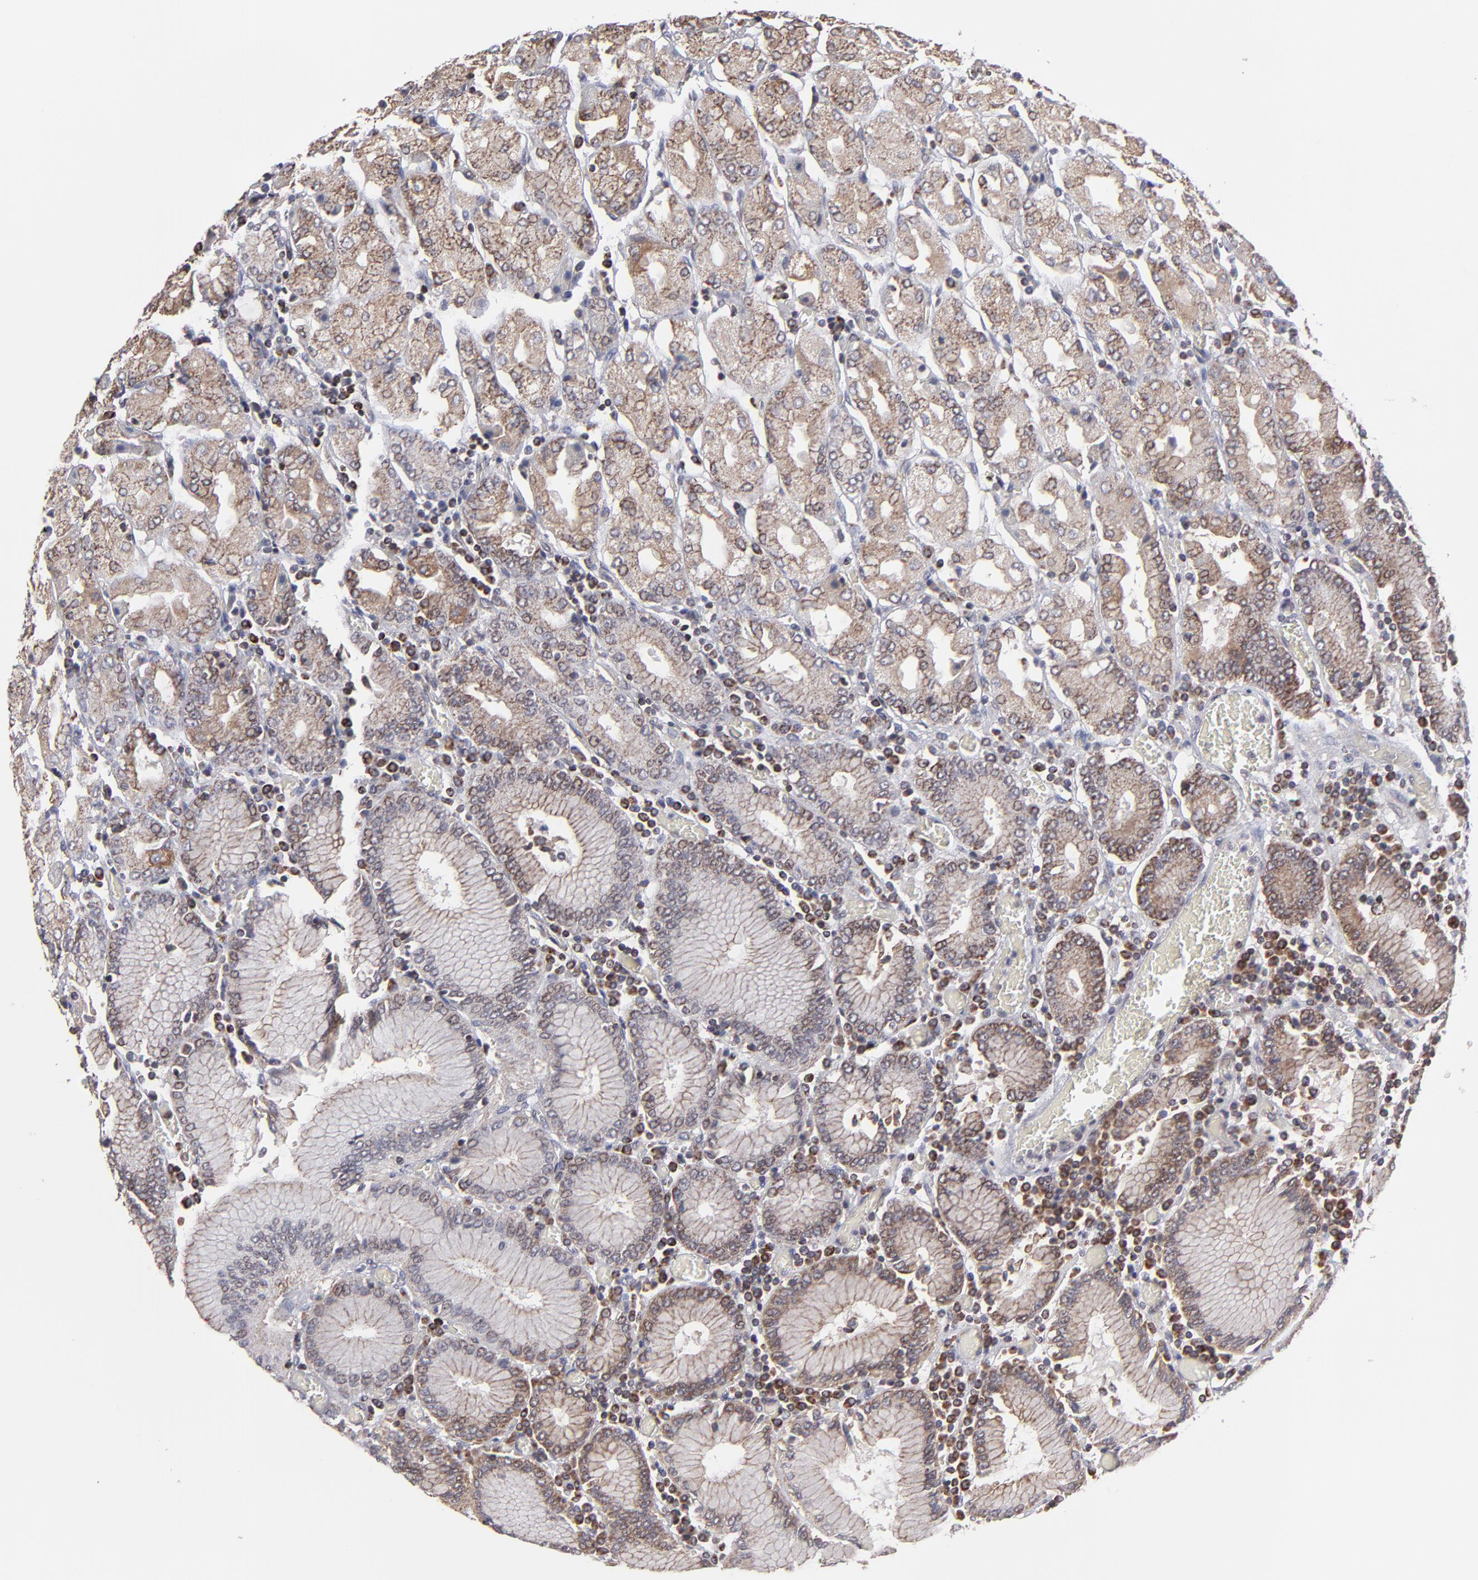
{"staining": {"intensity": "moderate", "quantity": ">75%", "location": "cytoplasmic/membranous,nuclear"}, "tissue": "stomach", "cell_type": "Glandular cells", "image_type": "normal", "snomed": [{"axis": "morphology", "description": "Normal tissue, NOS"}, {"axis": "topography", "description": "Stomach, upper"}], "caption": "Immunohistochemical staining of normal stomach demonstrates moderate cytoplasmic/membranous,nuclear protein expression in about >75% of glandular cells.", "gene": "SLC15A1", "patient": {"sex": "male", "age": 78}}